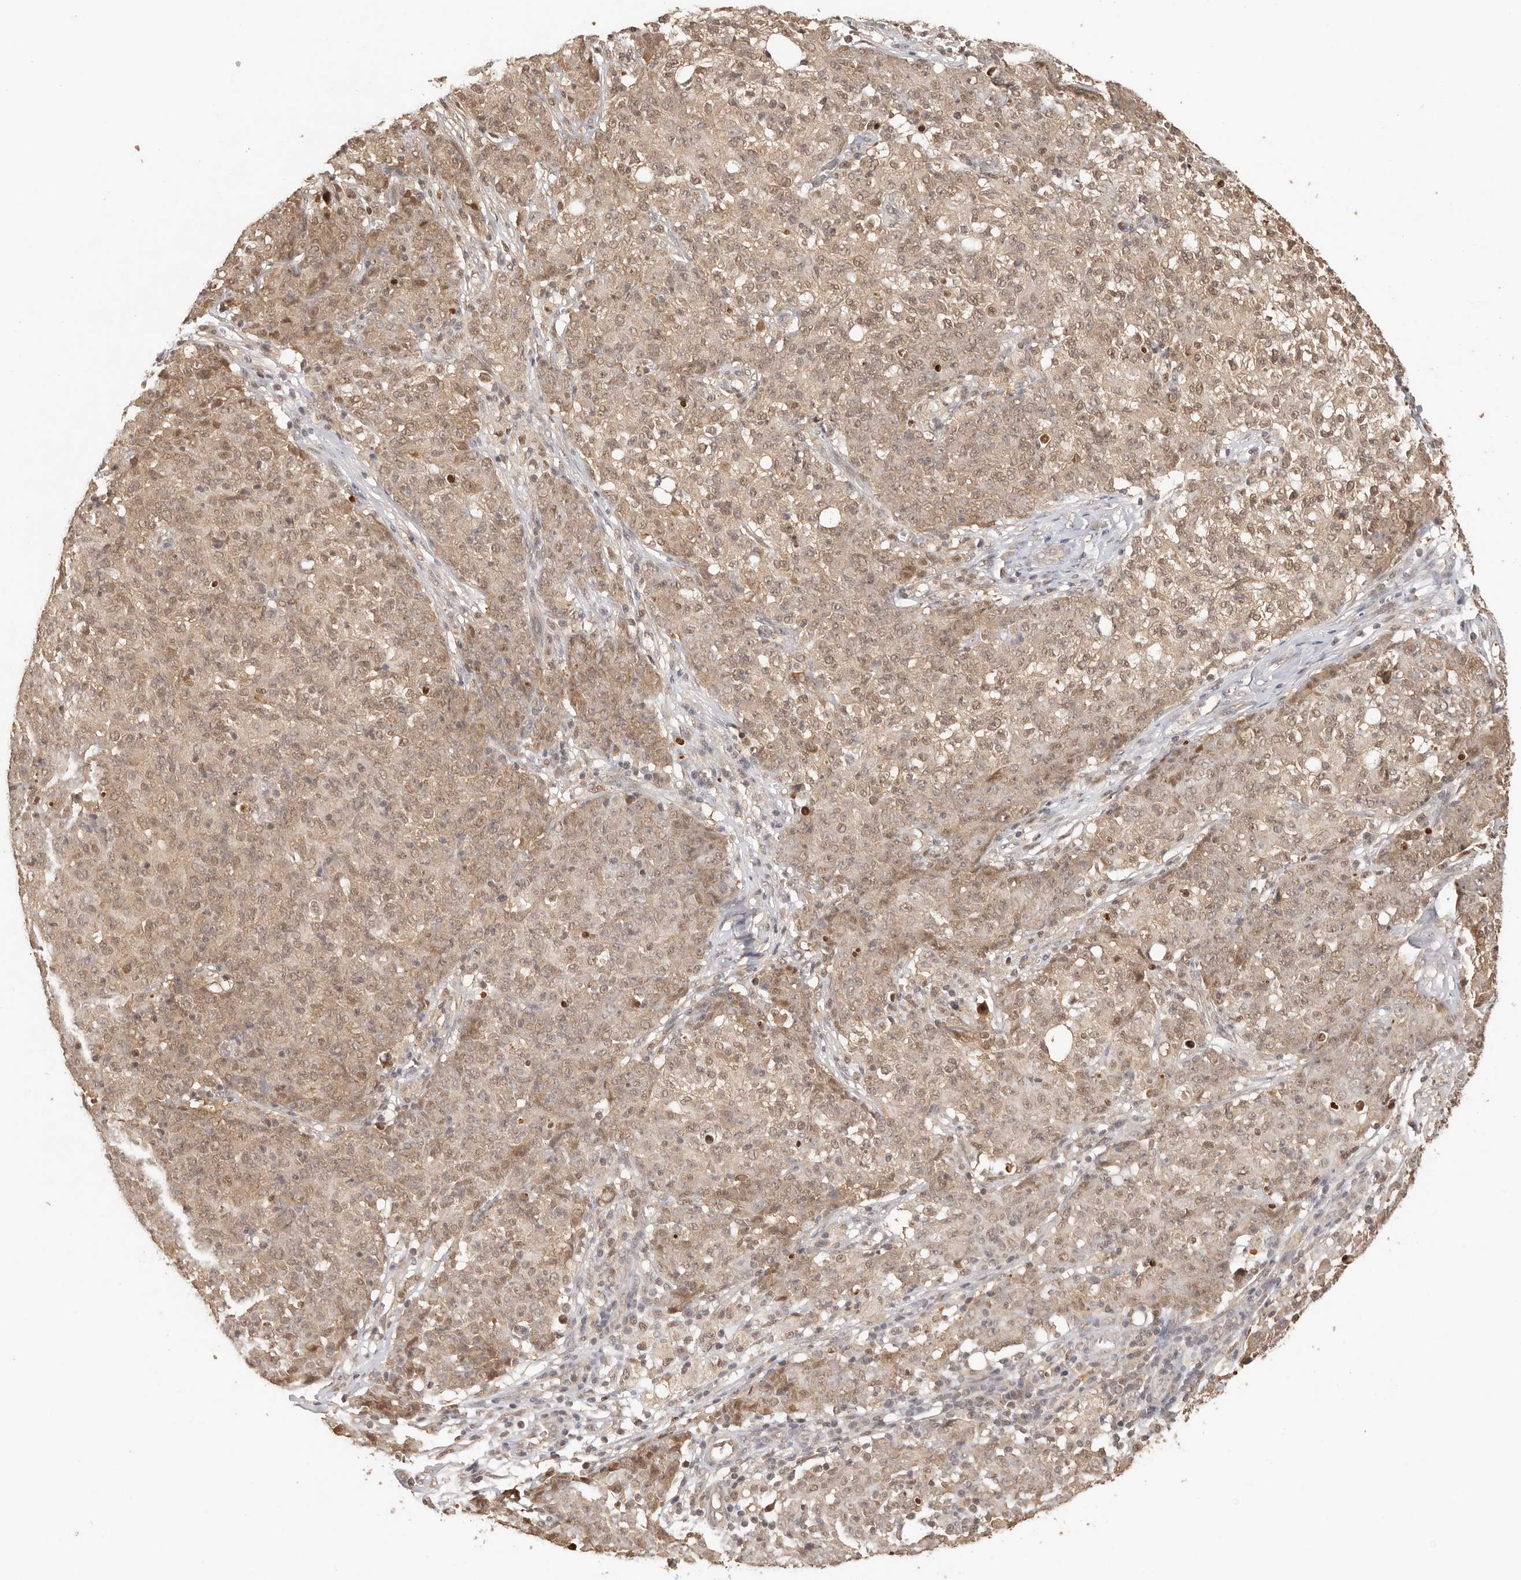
{"staining": {"intensity": "moderate", "quantity": ">75%", "location": "cytoplasmic/membranous,nuclear"}, "tissue": "ovarian cancer", "cell_type": "Tumor cells", "image_type": "cancer", "snomed": [{"axis": "morphology", "description": "Carcinoma, endometroid"}, {"axis": "topography", "description": "Ovary"}], "caption": "Immunohistochemical staining of human ovarian endometroid carcinoma reveals moderate cytoplasmic/membranous and nuclear protein expression in approximately >75% of tumor cells.", "gene": "PSMA5", "patient": {"sex": "female", "age": 42}}